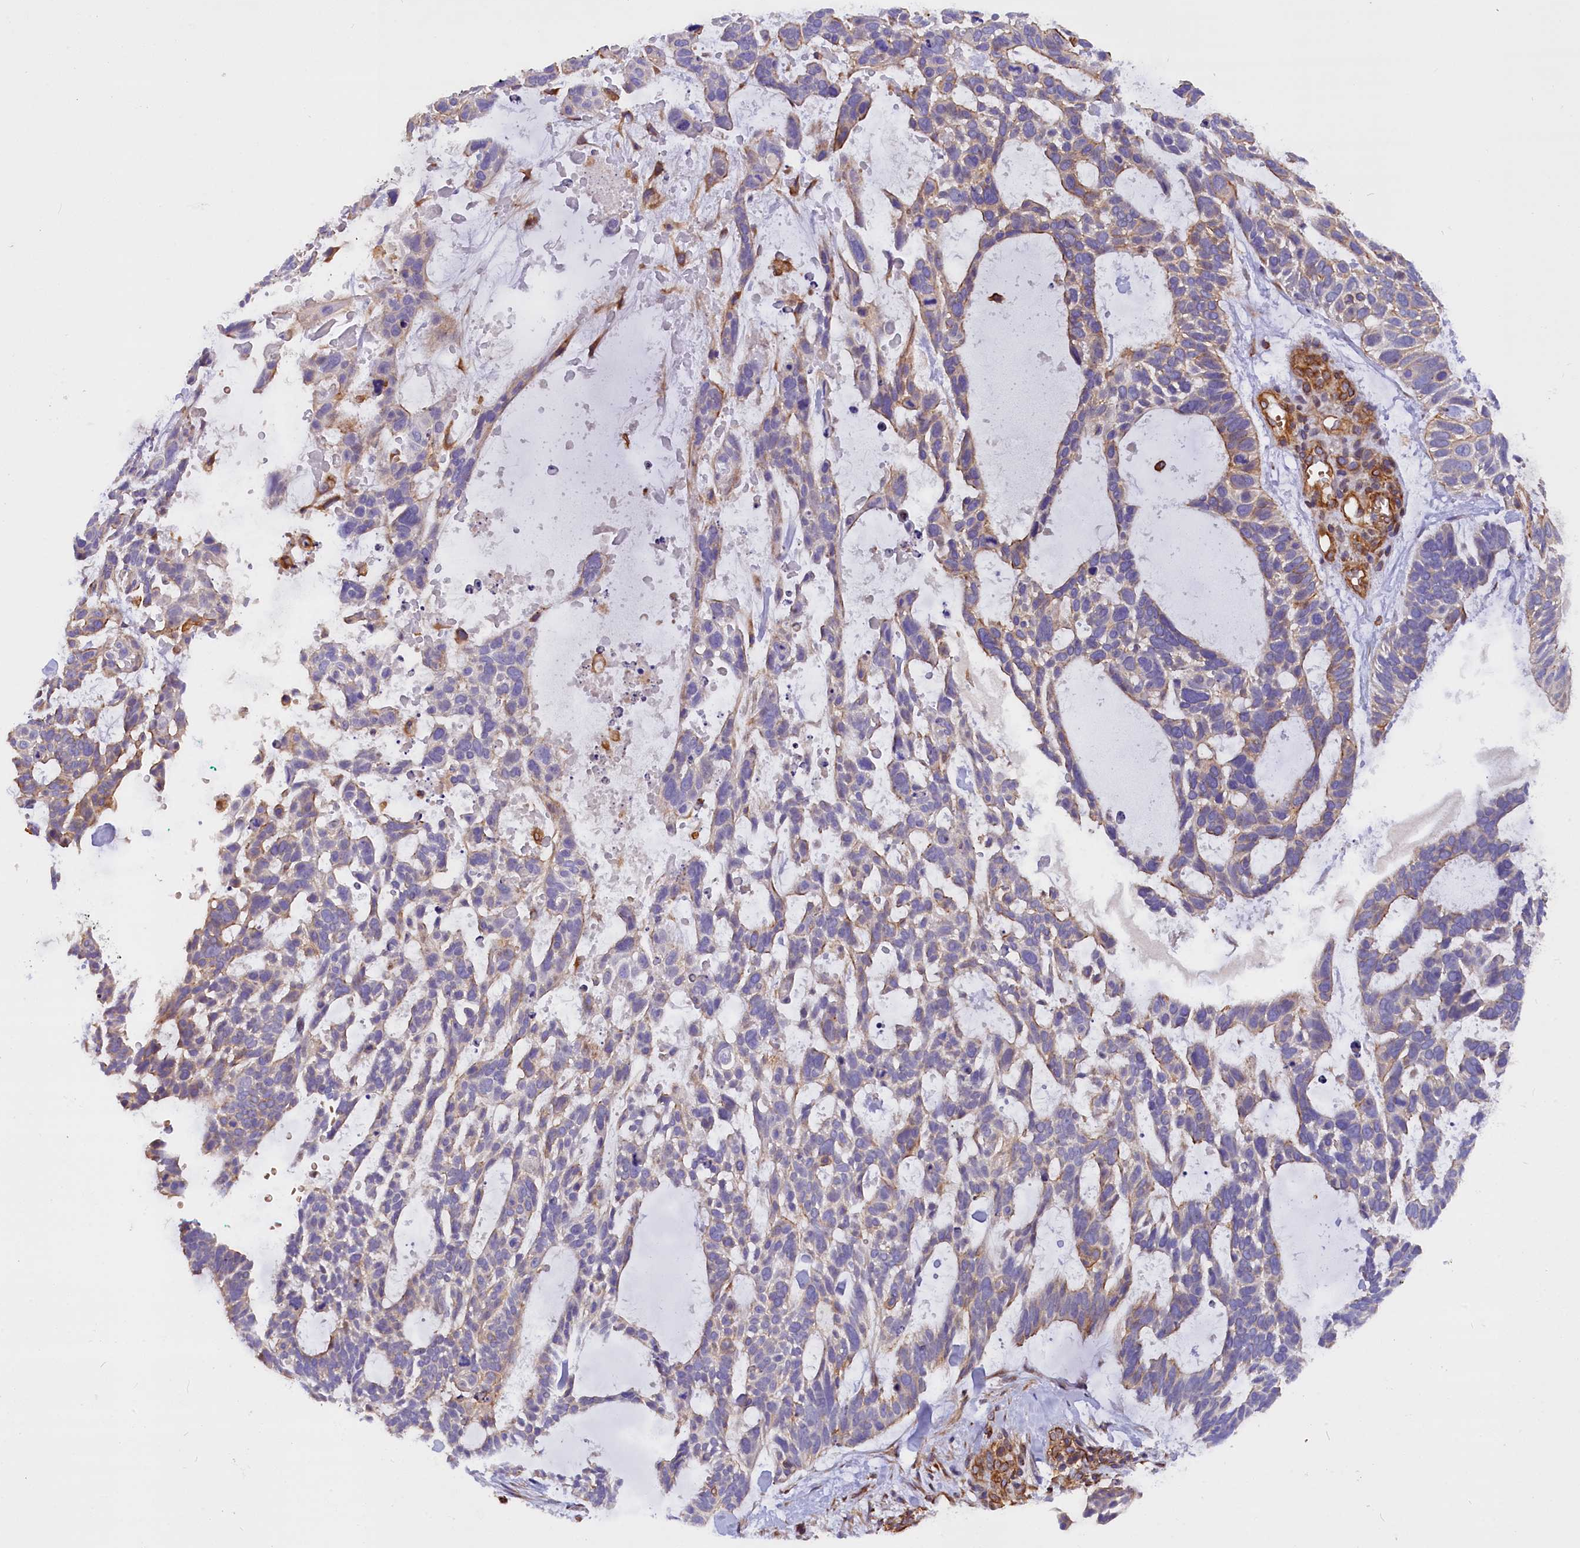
{"staining": {"intensity": "weak", "quantity": "<25%", "location": "cytoplasmic/membranous"}, "tissue": "skin cancer", "cell_type": "Tumor cells", "image_type": "cancer", "snomed": [{"axis": "morphology", "description": "Basal cell carcinoma"}, {"axis": "topography", "description": "Skin"}], "caption": "Tumor cells are negative for brown protein staining in skin cancer. The staining was performed using DAB to visualize the protein expression in brown, while the nuclei were stained in blue with hematoxylin (Magnification: 20x).", "gene": "MED20", "patient": {"sex": "male", "age": 88}}